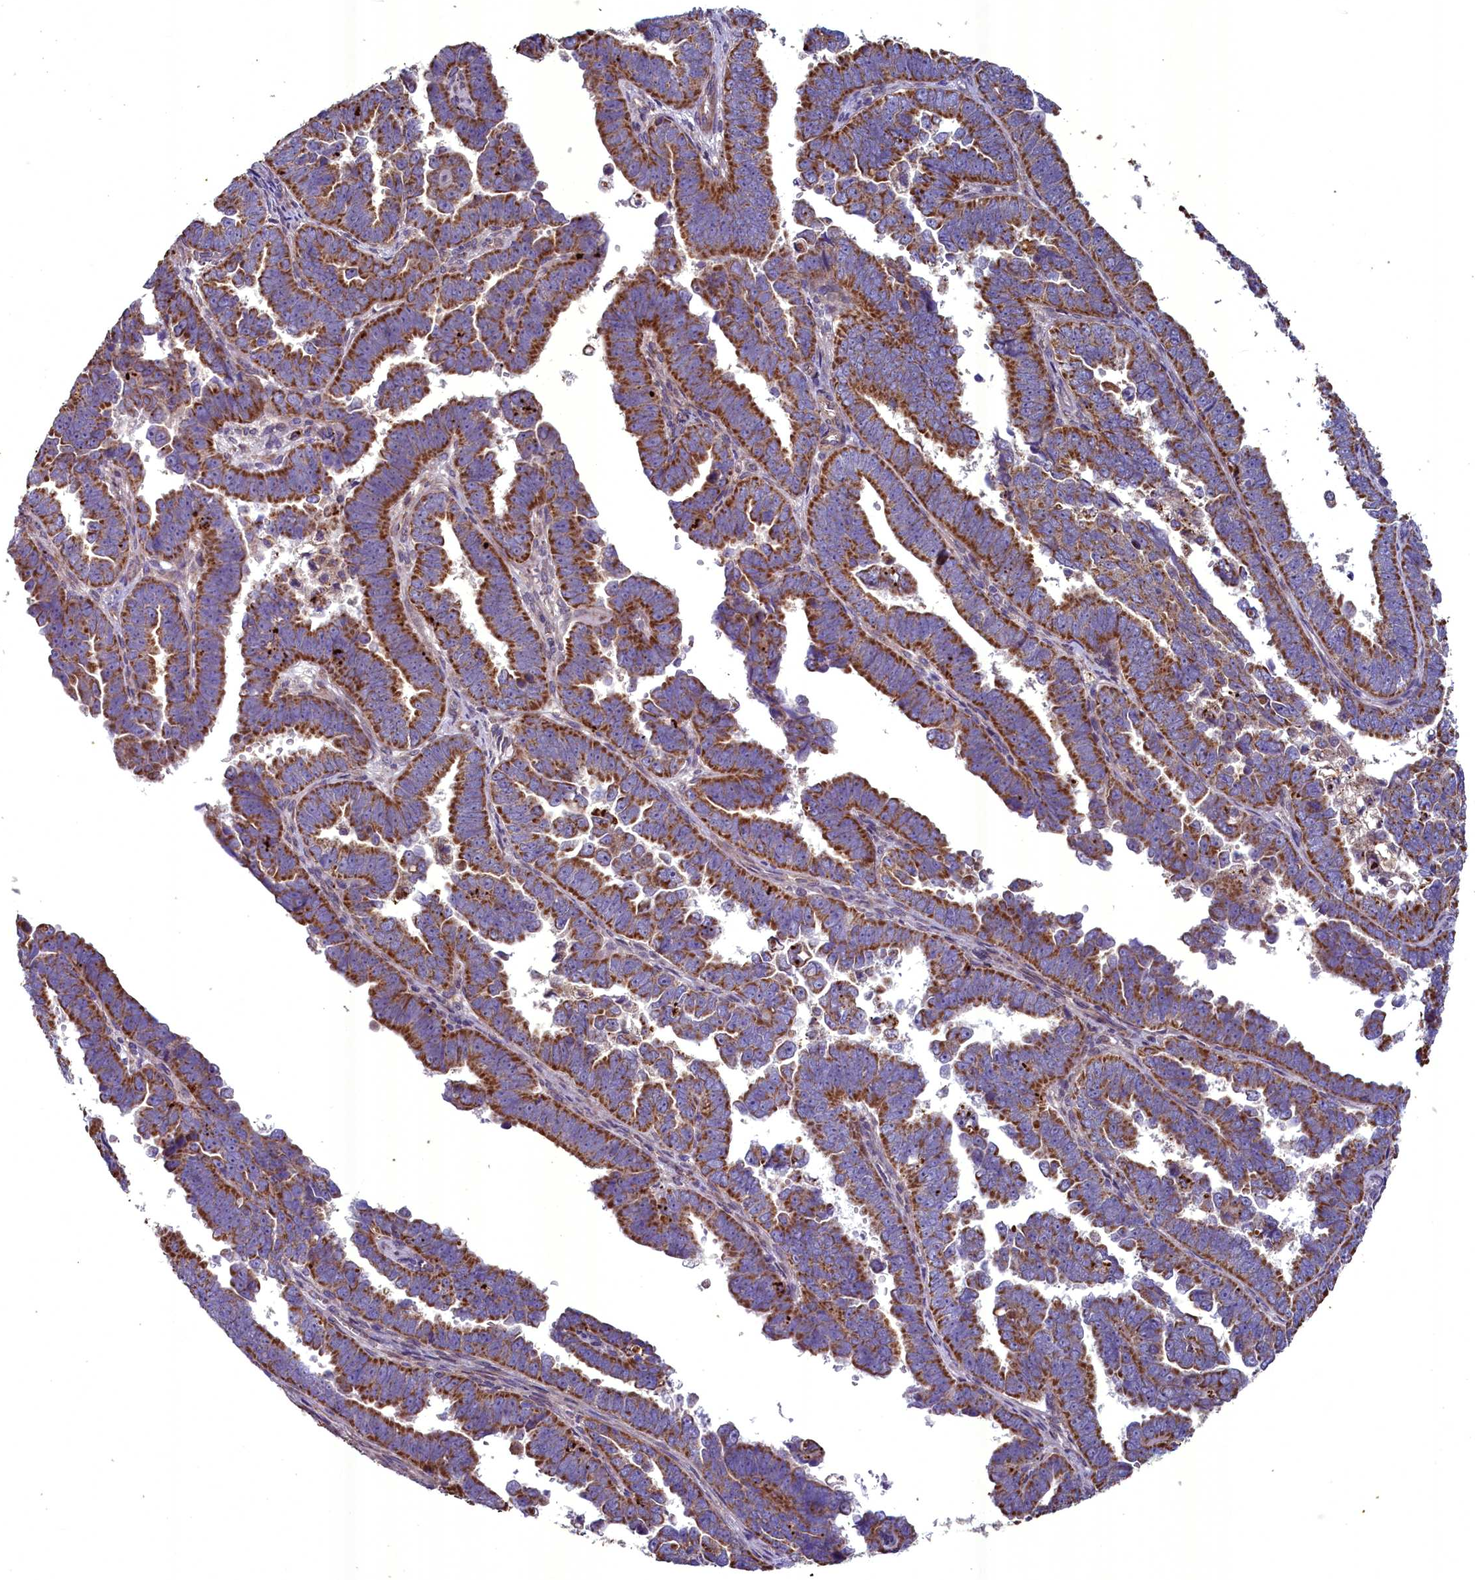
{"staining": {"intensity": "strong", "quantity": ">75%", "location": "cytoplasmic/membranous"}, "tissue": "endometrial cancer", "cell_type": "Tumor cells", "image_type": "cancer", "snomed": [{"axis": "morphology", "description": "Adenocarcinoma, NOS"}, {"axis": "topography", "description": "Endometrium"}], "caption": "Adenocarcinoma (endometrial) was stained to show a protein in brown. There is high levels of strong cytoplasmic/membranous expression in about >75% of tumor cells.", "gene": "ACAD8", "patient": {"sex": "female", "age": 75}}